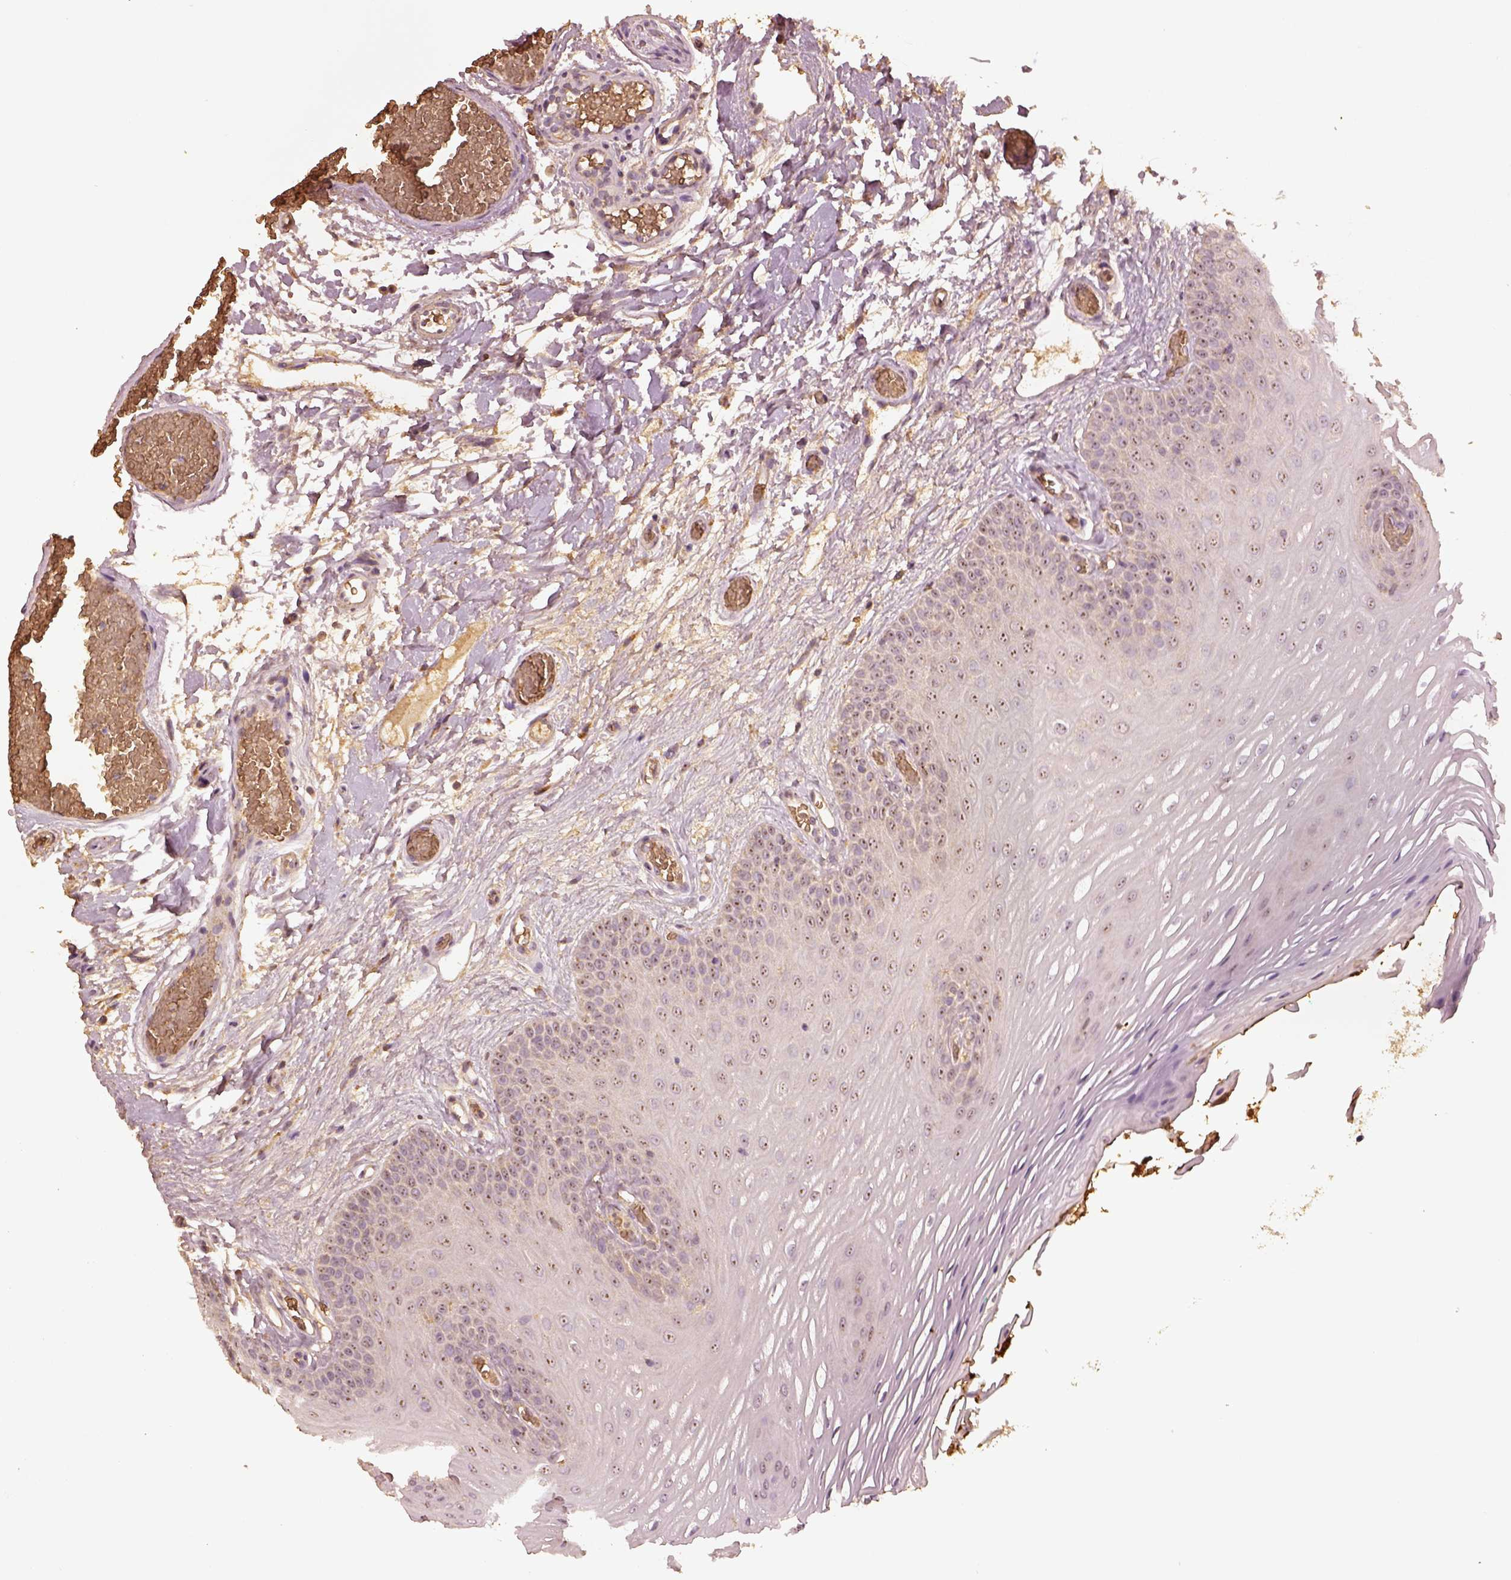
{"staining": {"intensity": "weak", "quantity": "25%-75%", "location": "nuclear"}, "tissue": "oral mucosa", "cell_type": "Squamous epithelial cells", "image_type": "normal", "snomed": [{"axis": "morphology", "description": "Normal tissue, NOS"}, {"axis": "morphology", "description": "Squamous cell carcinoma, NOS"}, {"axis": "topography", "description": "Oral tissue"}, {"axis": "topography", "description": "Head-Neck"}], "caption": "Immunohistochemistry (IHC) image of benign oral mucosa stained for a protein (brown), which exhibits low levels of weak nuclear staining in approximately 25%-75% of squamous epithelial cells.", "gene": "PTGES2", "patient": {"sex": "male", "age": 78}}